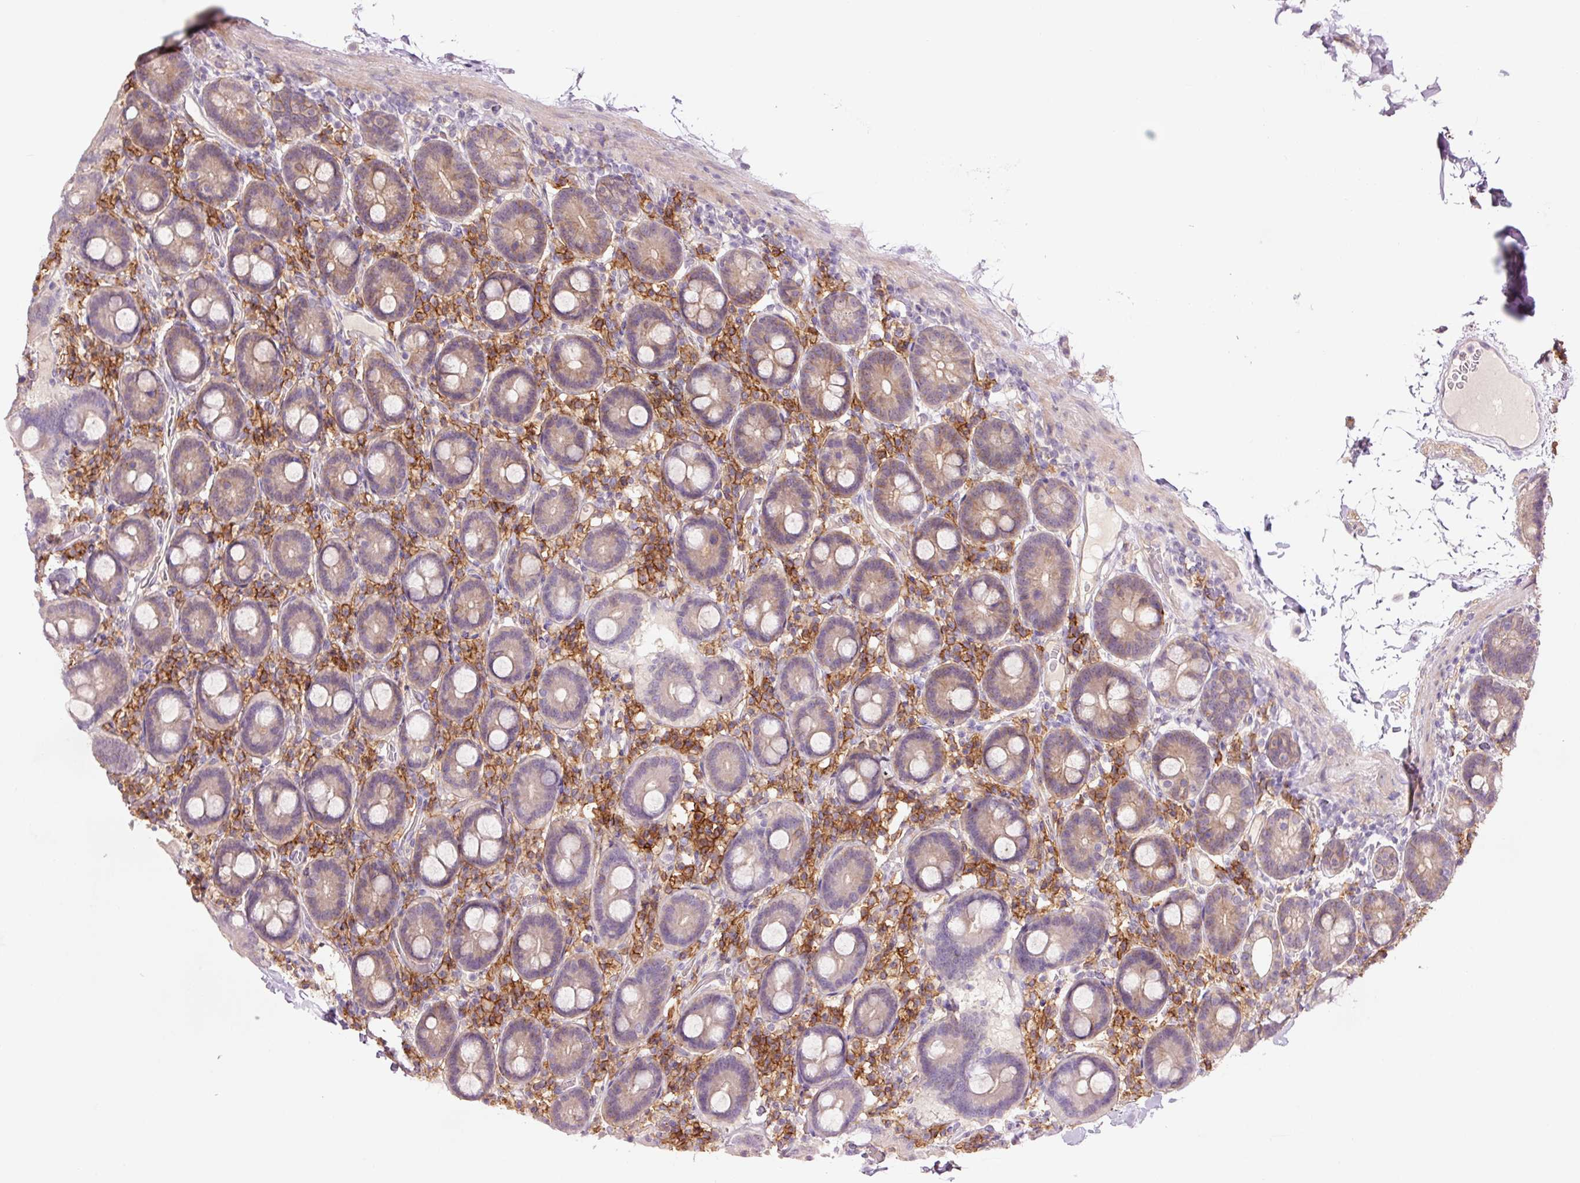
{"staining": {"intensity": "moderate", "quantity": "25%-75%", "location": "cytoplasmic/membranous"}, "tissue": "duodenum", "cell_type": "Glandular cells", "image_type": "normal", "snomed": [{"axis": "morphology", "description": "Normal tissue, NOS"}, {"axis": "topography", "description": "Duodenum"}], "caption": "The image reveals immunohistochemical staining of unremarkable duodenum. There is moderate cytoplasmic/membranous staining is present in approximately 25%-75% of glandular cells. (IHC, brightfield microscopy, high magnification).", "gene": "SLC1A4", "patient": {"sex": "male", "age": 55}}